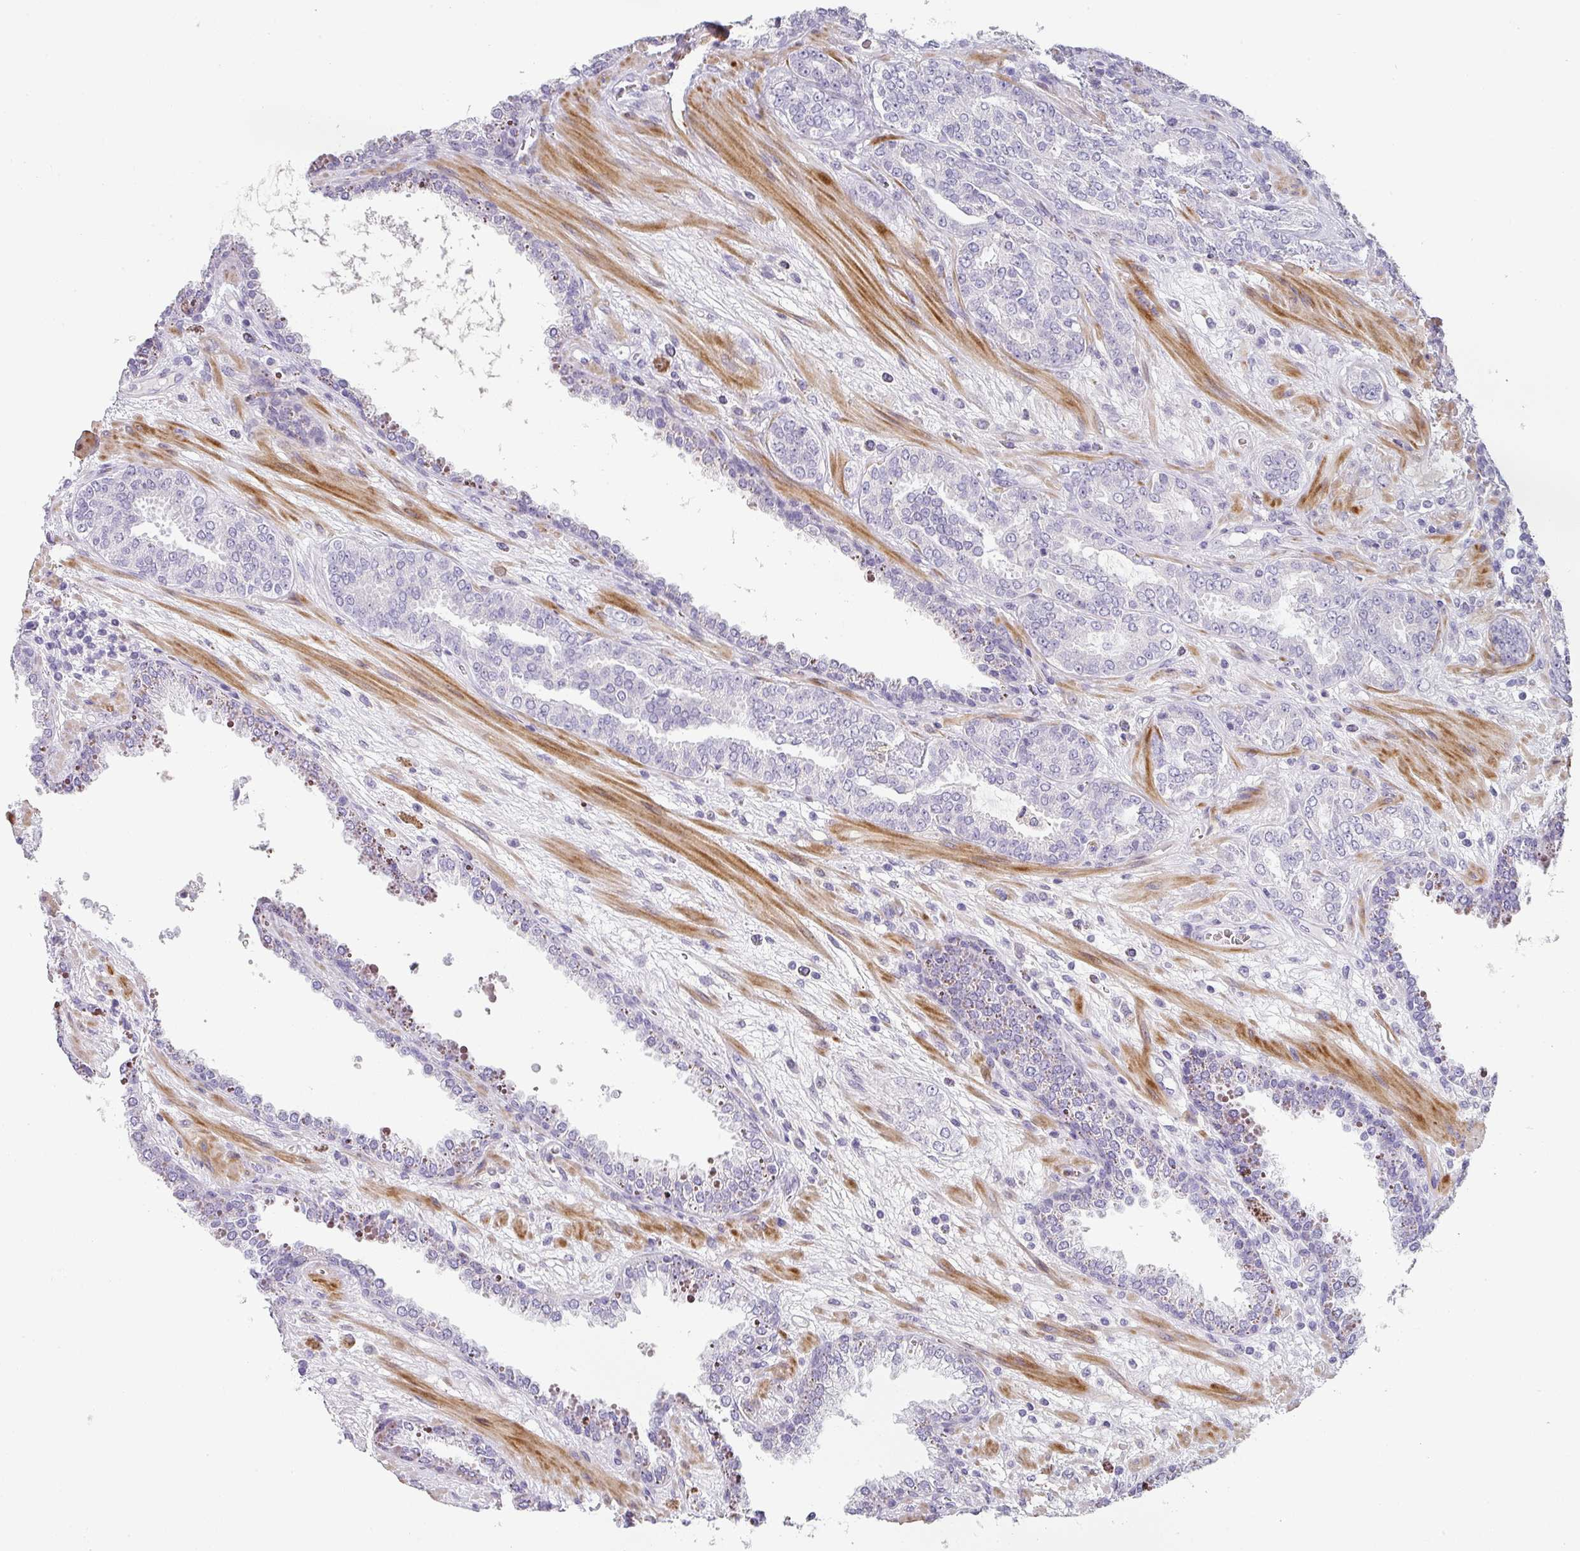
{"staining": {"intensity": "negative", "quantity": "none", "location": "none"}, "tissue": "prostate cancer", "cell_type": "Tumor cells", "image_type": "cancer", "snomed": [{"axis": "morphology", "description": "Adenocarcinoma, High grade"}, {"axis": "topography", "description": "Prostate"}], "caption": "IHC image of neoplastic tissue: human high-grade adenocarcinoma (prostate) stained with DAB (3,3'-diaminobenzidine) reveals no significant protein positivity in tumor cells.", "gene": "BTLA", "patient": {"sex": "male", "age": 71}}